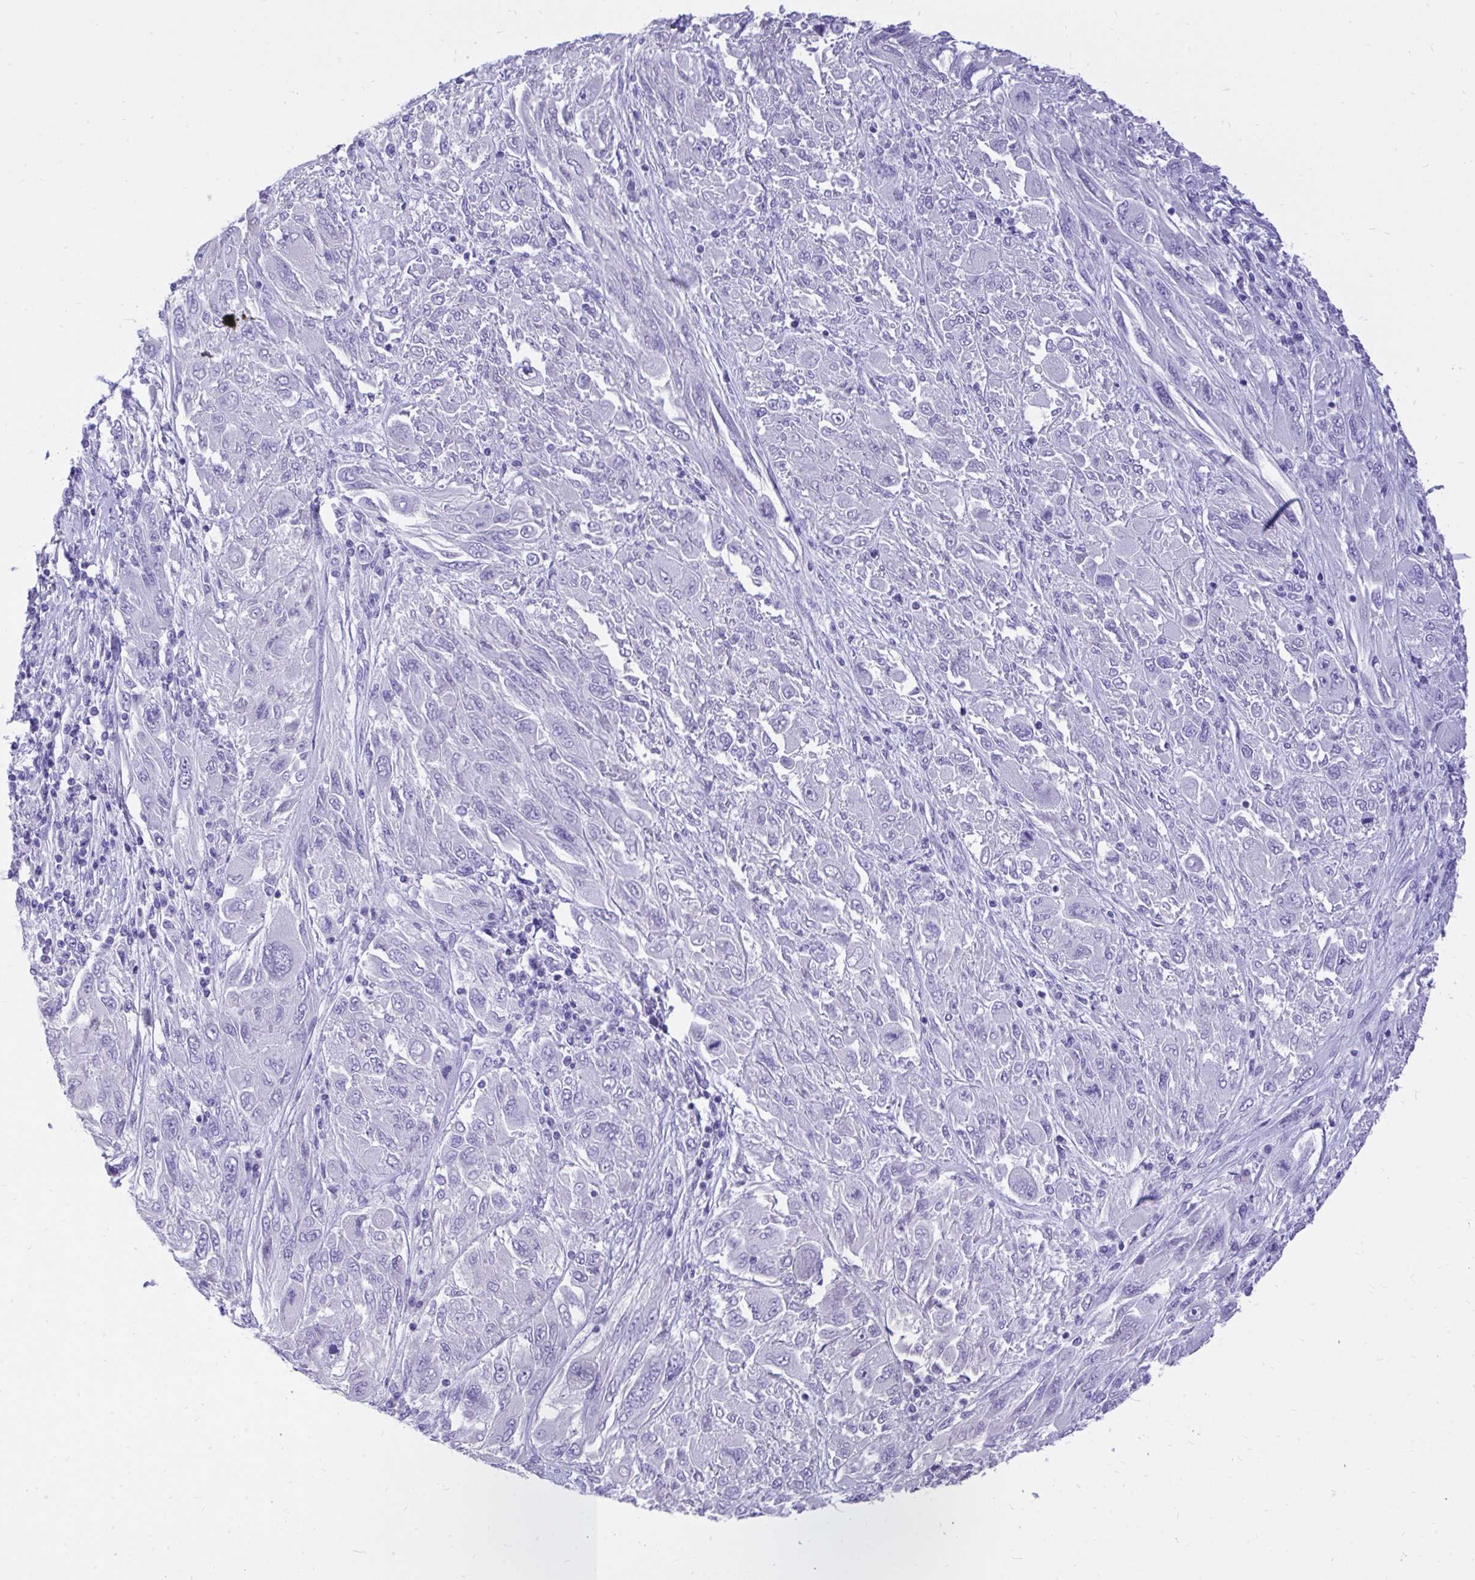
{"staining": {"intensity": "negative", "quantity": "none", "location": "none"}, "tissue": "melanoma", "cell_type": "Tumor cells", "image_type": "cancer", "snomed": [{"axis": "morphology", "description": "Malignant melanoma, NOS"}, {"axis": "topography", "description": "Skin"}], "caption": "High magnification brightfield microscopy of malignant melanoma stained with DAB (3,3'-diaminobenzidine) (brown) and counterstained with hematoxylin (blue): tumor cells show no significant expression.", "gene": "MON1A", "patient": {"sex": "female", "age": 91}}